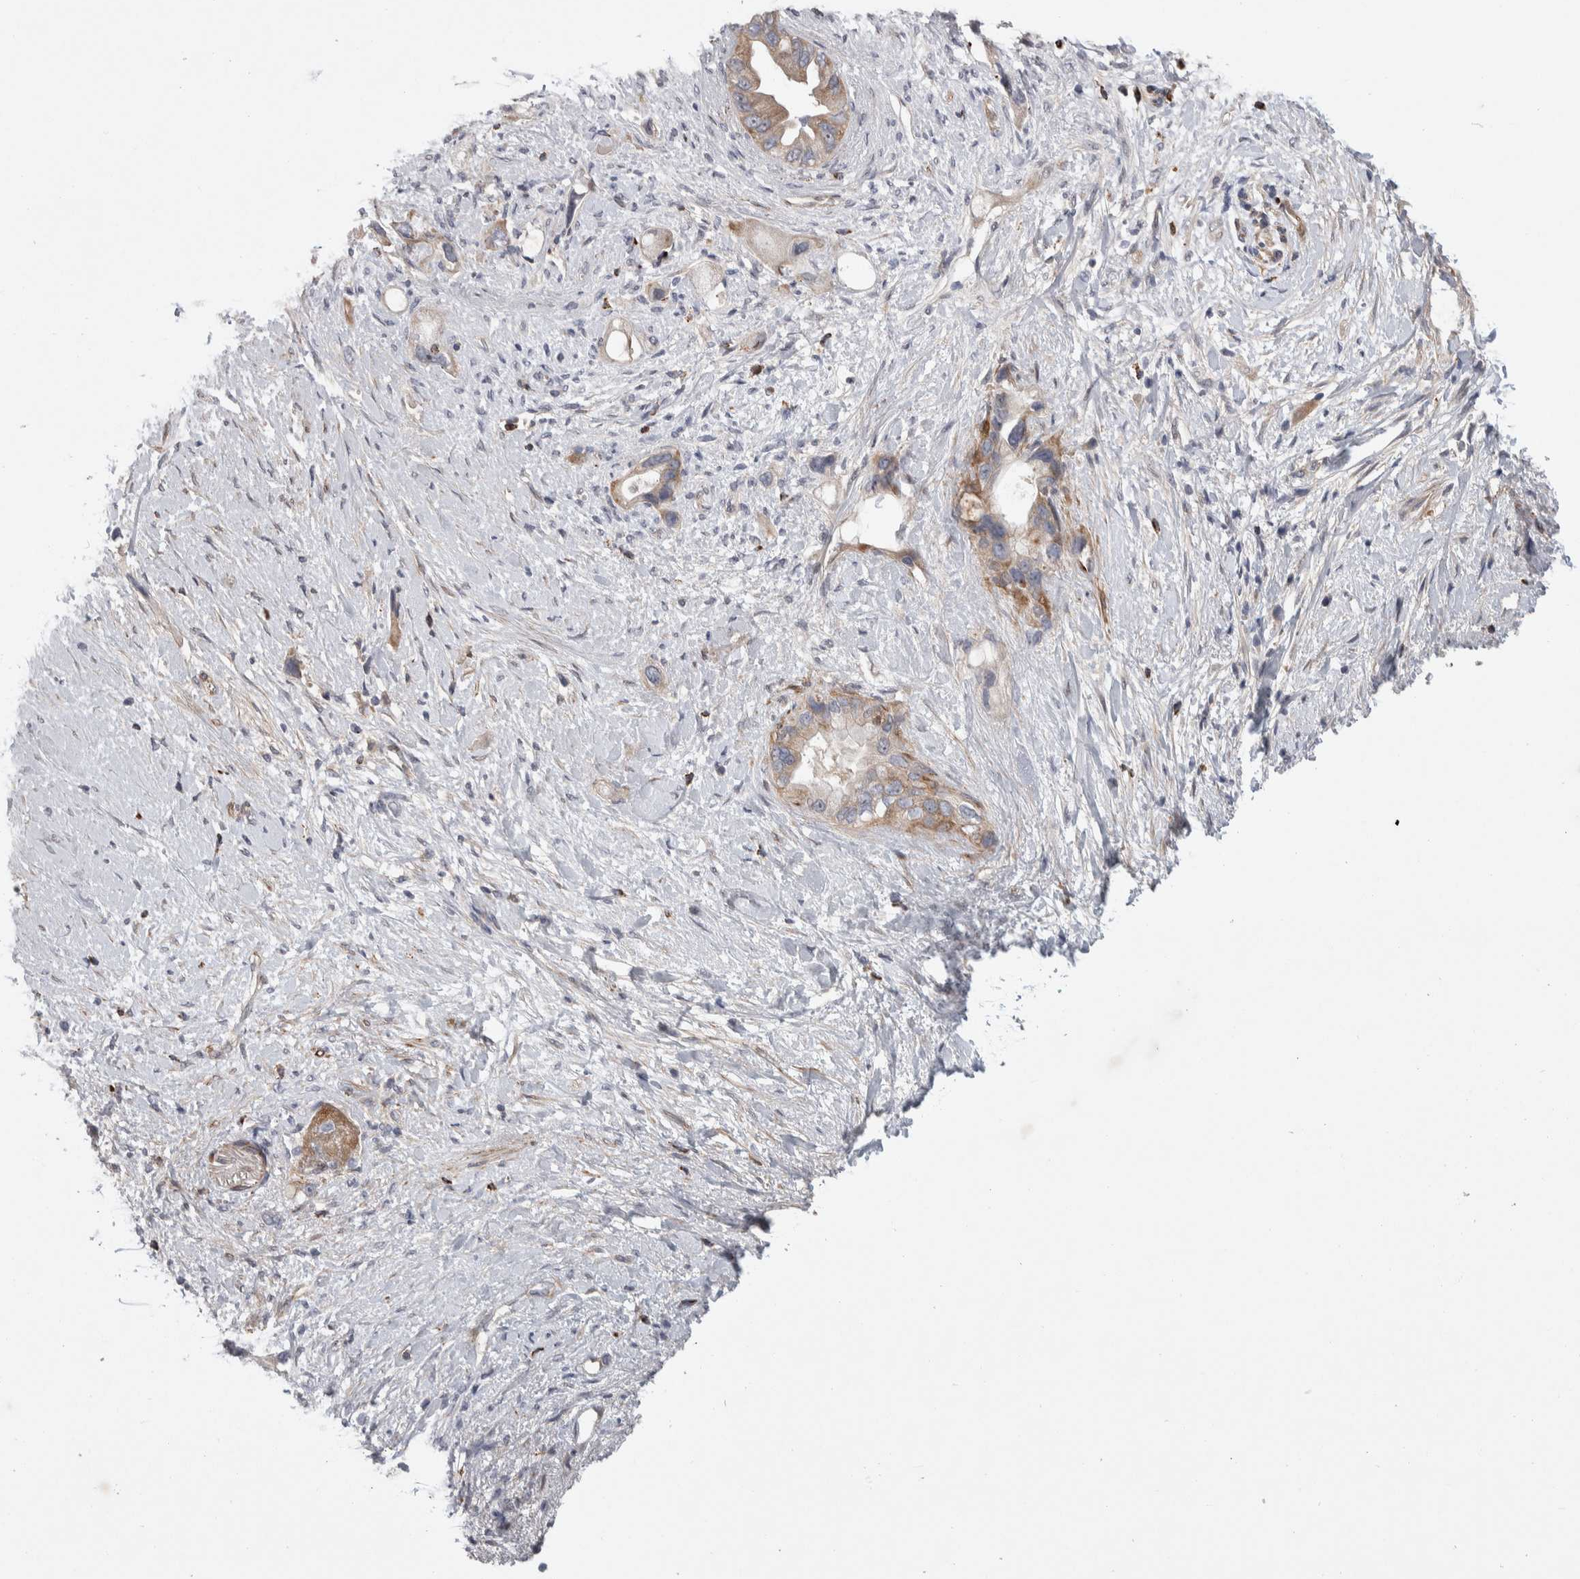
{"staining": {"intensity": "weak", "quantity": ">75%", "location": "cytoplasmic/membranous"}, "tissue": "pancreatic cancer", "cell_type": "Tumor cells", "image_type": "cancer", "snomed": [{"axis": "morphology", "description": "Adenocarcinoma, NOS"}, {"axis": "topography", "description": "Pancreas"}], "caption": "Protein staining of pancreatic cancer (adenocarcinoma) tissue shows weak cytoplasmic/membranous expression in approximately >75% of tumor cells.", "gene": "PSMG3", "patient": {"sex": "female", "age": 56}}